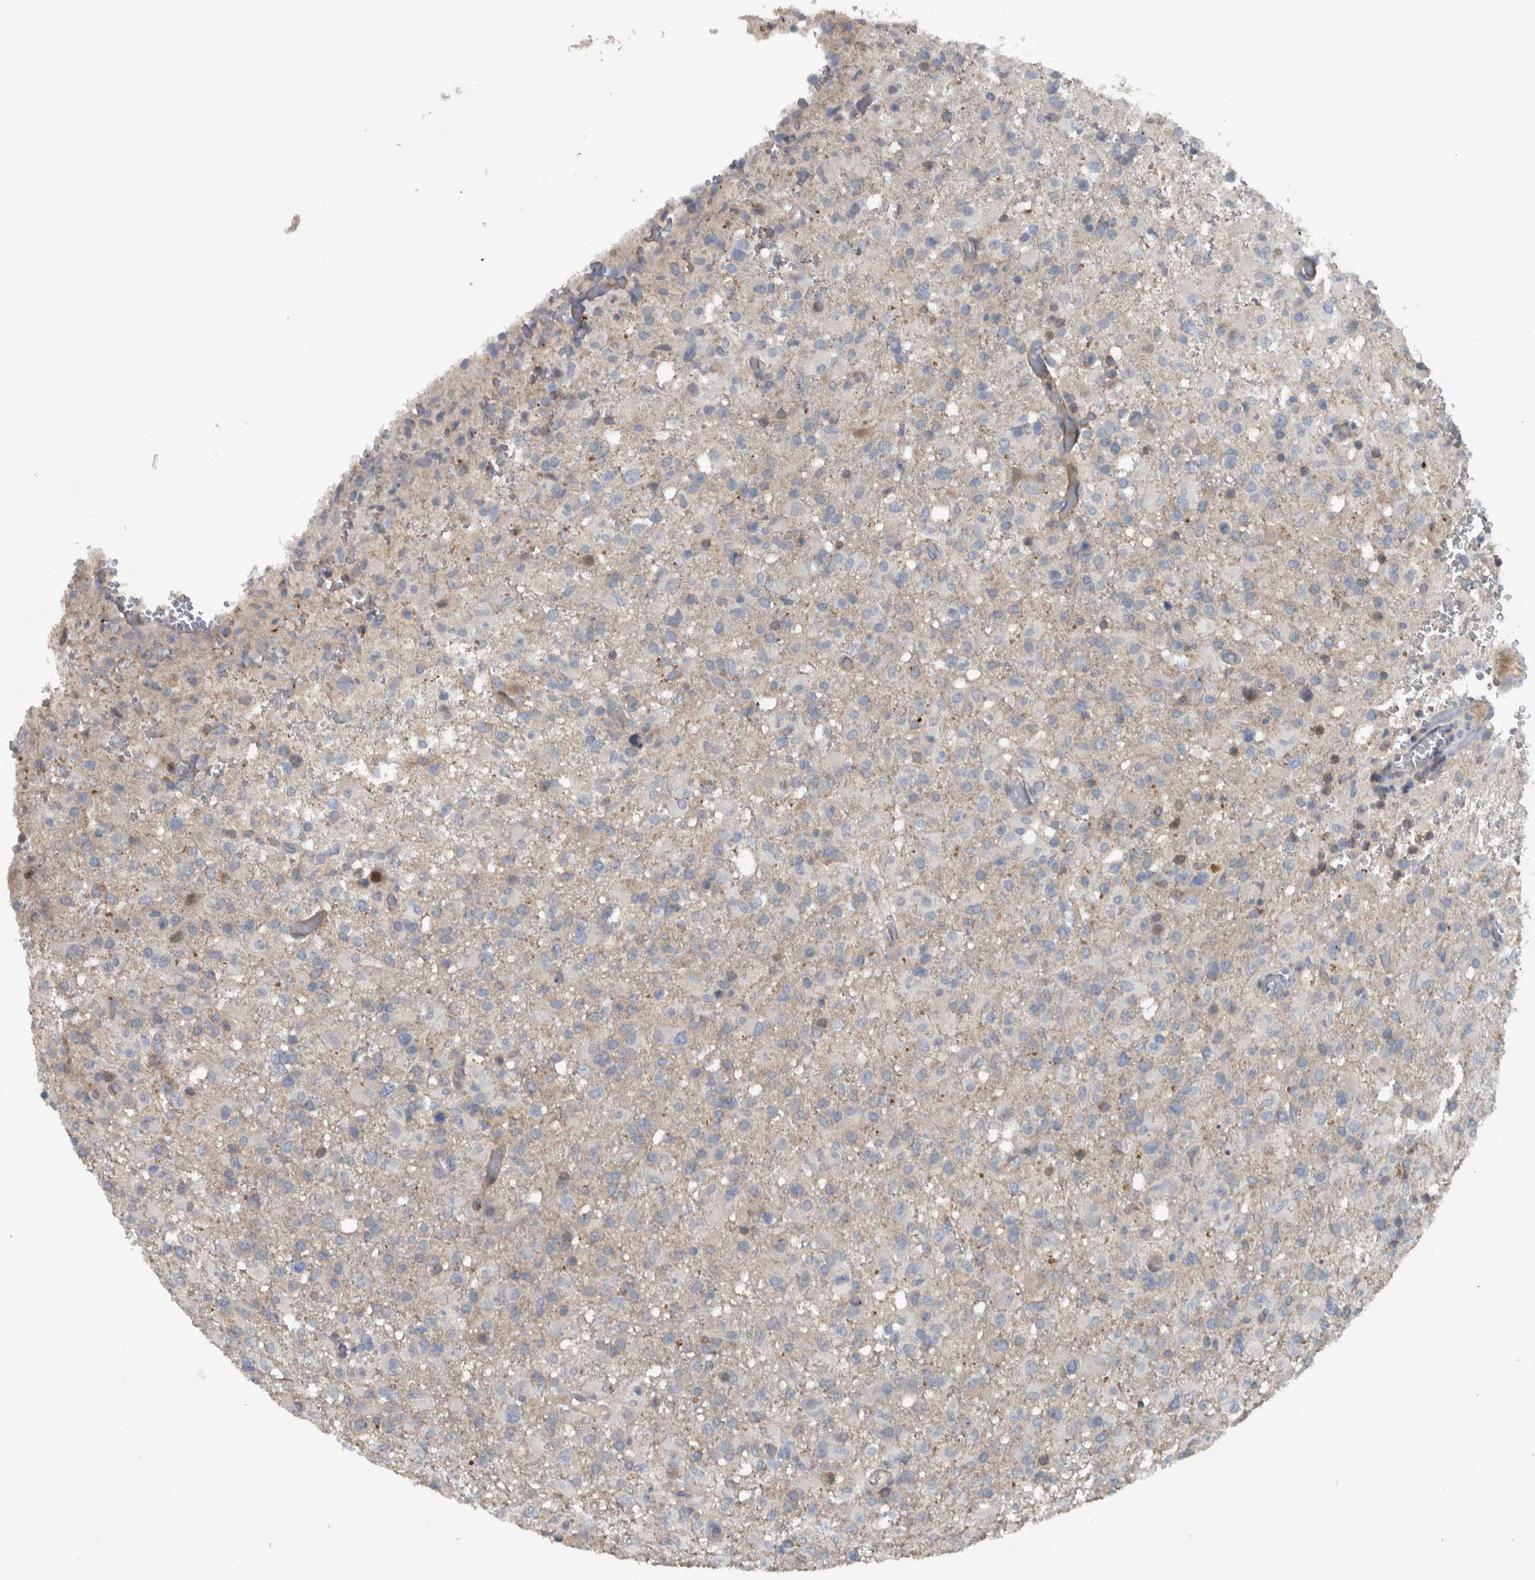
{"staining": {"intensity": "negative", "quantity": "none", "location": "none"}, "tissue": "glioma", "cell_type": "Tumor cells", "image_type": "cancer", "snomed": [{"axis": "morphology", "description": "Glioma, malignant, High grade"}, {"axis": "topography", "description": "Brain"}], "caption": "DAB immunohistochemical staining of human glioma reveals no significant expression in tumor cells. The staining is performed using DAB (3,3'-diaminobenzidine) brown chromogen with nuclei counter-stained in using hematoxylin.", "gene": "BAIAP2L1", "patient": {"sex": "female", "age": 57}}